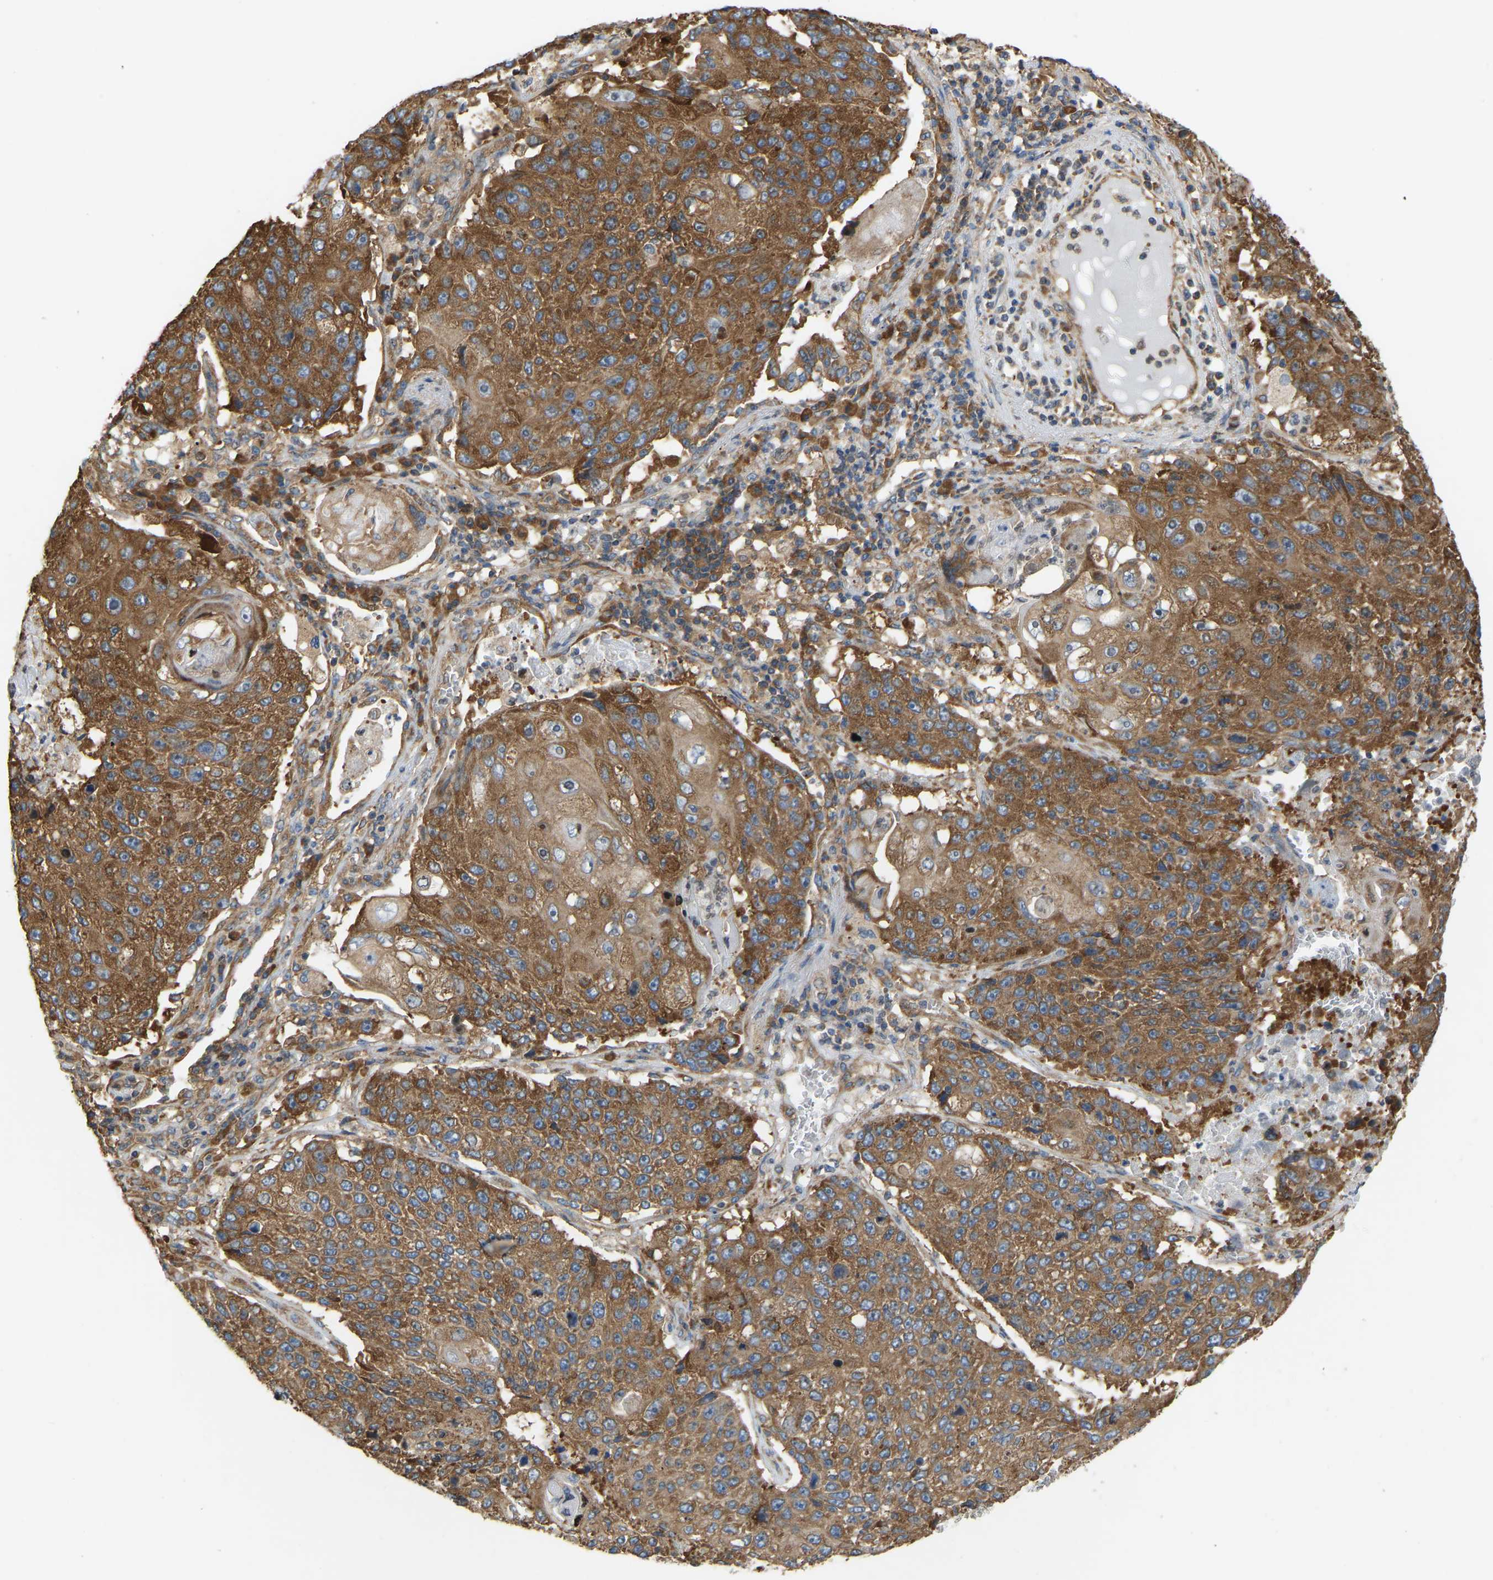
{"staining": {"intensity": "moderate", "quantity": ">75%", "location": "cytoplasmic/membranous"}, "tissue": "lung cancer", "cell_type": "Tumor cells", "image_type": "cancer", "snomed": [{"axis": "morphology", "description": "Squamous cell carcinoma, NOS"}, {"axis": "topography", "description": "Lung"}], "caption": "A brown stain shows moderate cytoplasmic/membranous expression of a protein in human squamous cell carcinoma (lung) tumor cells.", "gene": "RPS6KB2", "patient": {"sex": "male", "age": 61}}